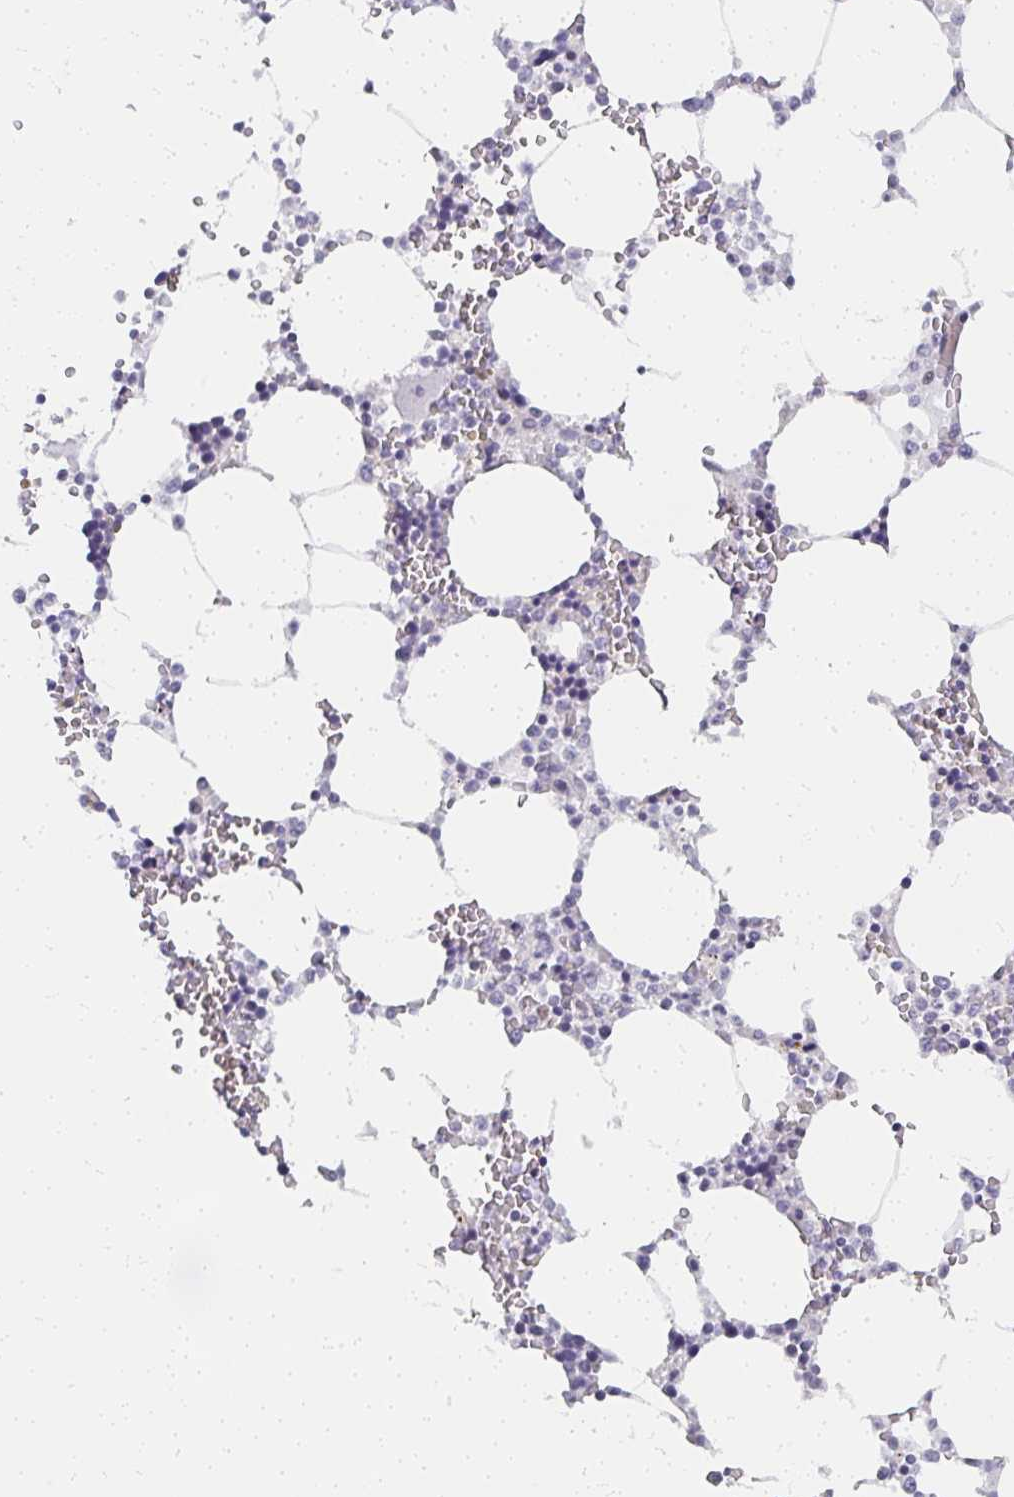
{"staining": {"intensity": "moderate", "quantity": "<25%", "location": "cytoplasmic/membranous"}, "tissue": "bone marrow", "cell_type": "Hematopoietic cells", "image_type": "normal", "snomed": [{"axis": "morphology", "description": "Normal tissue, NOS"}, {"axis": "topography", "description": "Bone marrow"}], "caption": "This is an image of immunohistochemistry (IHC) staining of benign bone marrow, which shows moderate staining in the cytoplasmic/membranous of hematopoietic cells.", "gene": "SYNCRIP", "patient": {"sex": "male", "age": 64}}